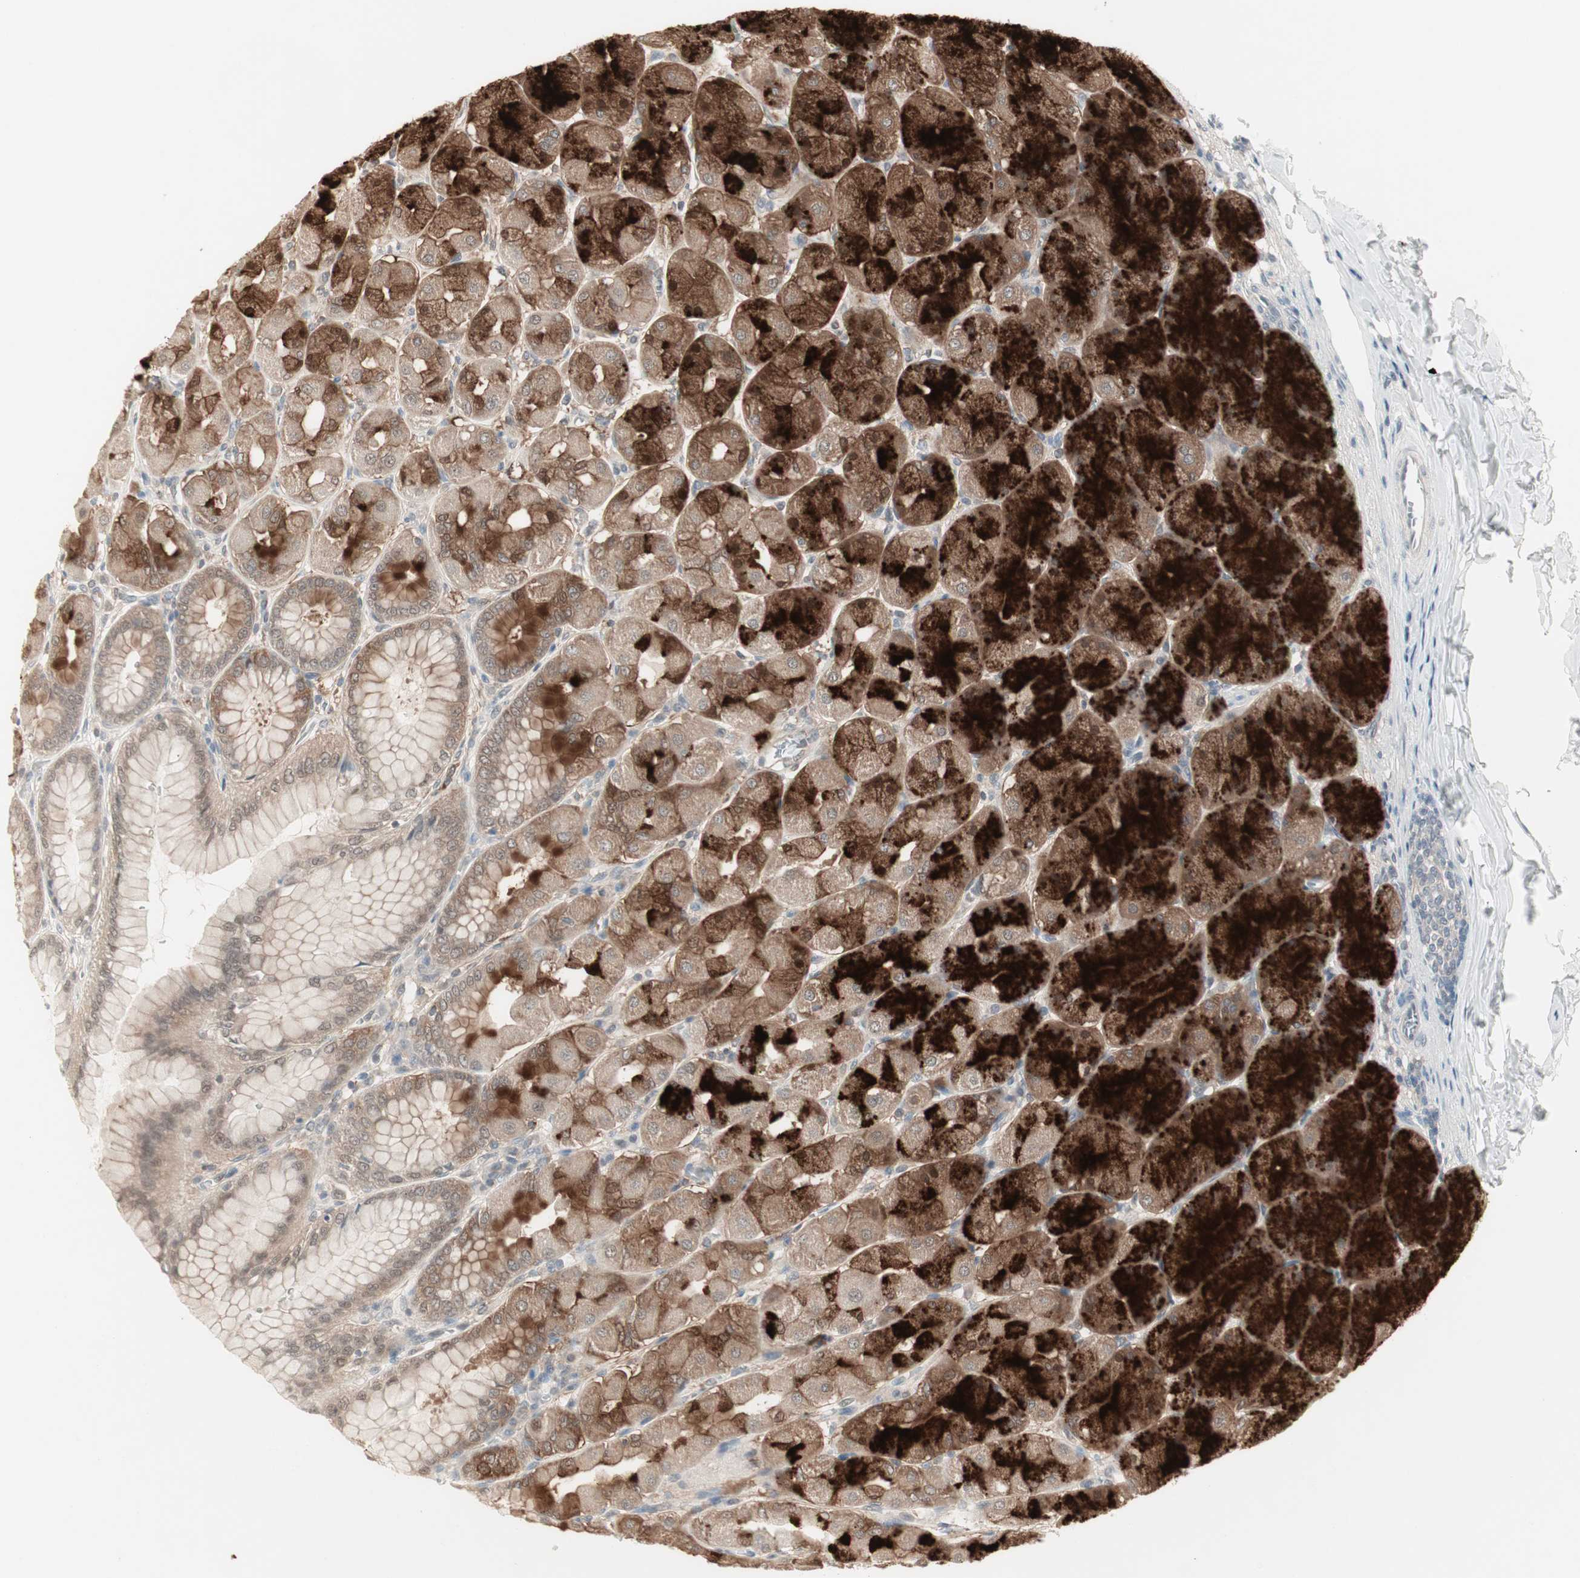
{"staining": {"intensity": "strong", "quantity": ">75%", "location": "cytoplasmic/membranous"}, "tissue": "stomach", "cell_type": "Glandular cells", "image_type": "normal", "snomed": [{"axis": "morphology", "description": "Normal tissue, NOS"}, {"axis": "topography", "description": "Stomach, upper"}], "caption": "The immunohistochemical stain shows strong cytoplasmic/membranous positivity in glandular cells of benign stomach.", "gene": "PTPA", "patient": {"sex": "female", "age": 56}}